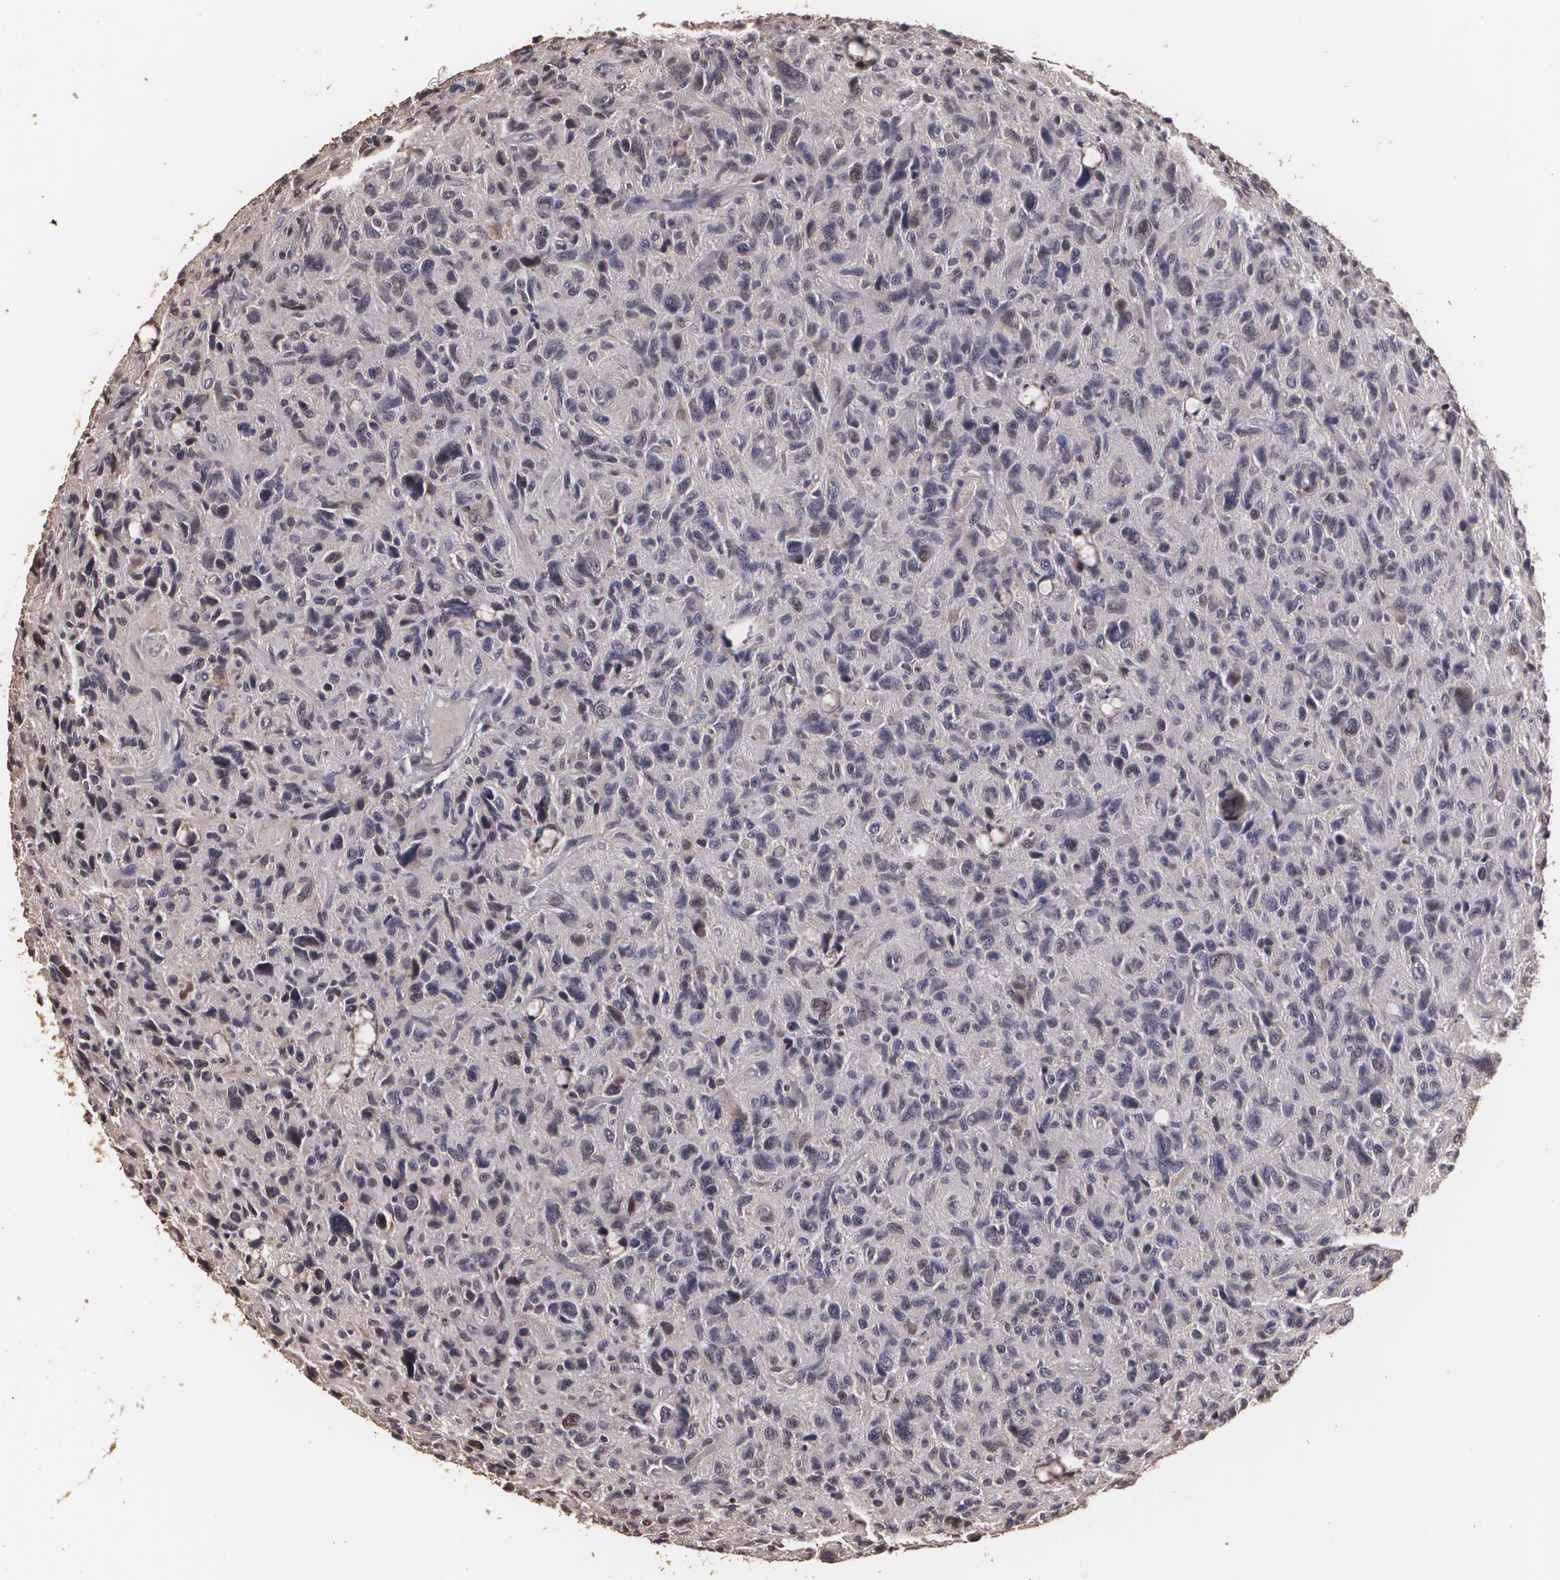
{"staining": {"intensity": "weak", "quantity": "<25%", "location": "nuclear"}, "tissue": "glioma", "cell_type": "Tumor cells", "image_type": "cancer", "snomed": [{"axis": "morphology", "description": "Glioma, malignant, High grade"}, {"axis": "topography", "description": "Brain"}], "caption": "There is no significant staining in tumor cells of high-grade glioma (malignant).", "gene": "BRCA1", "patient": {"sex": "female", "age": 60}}